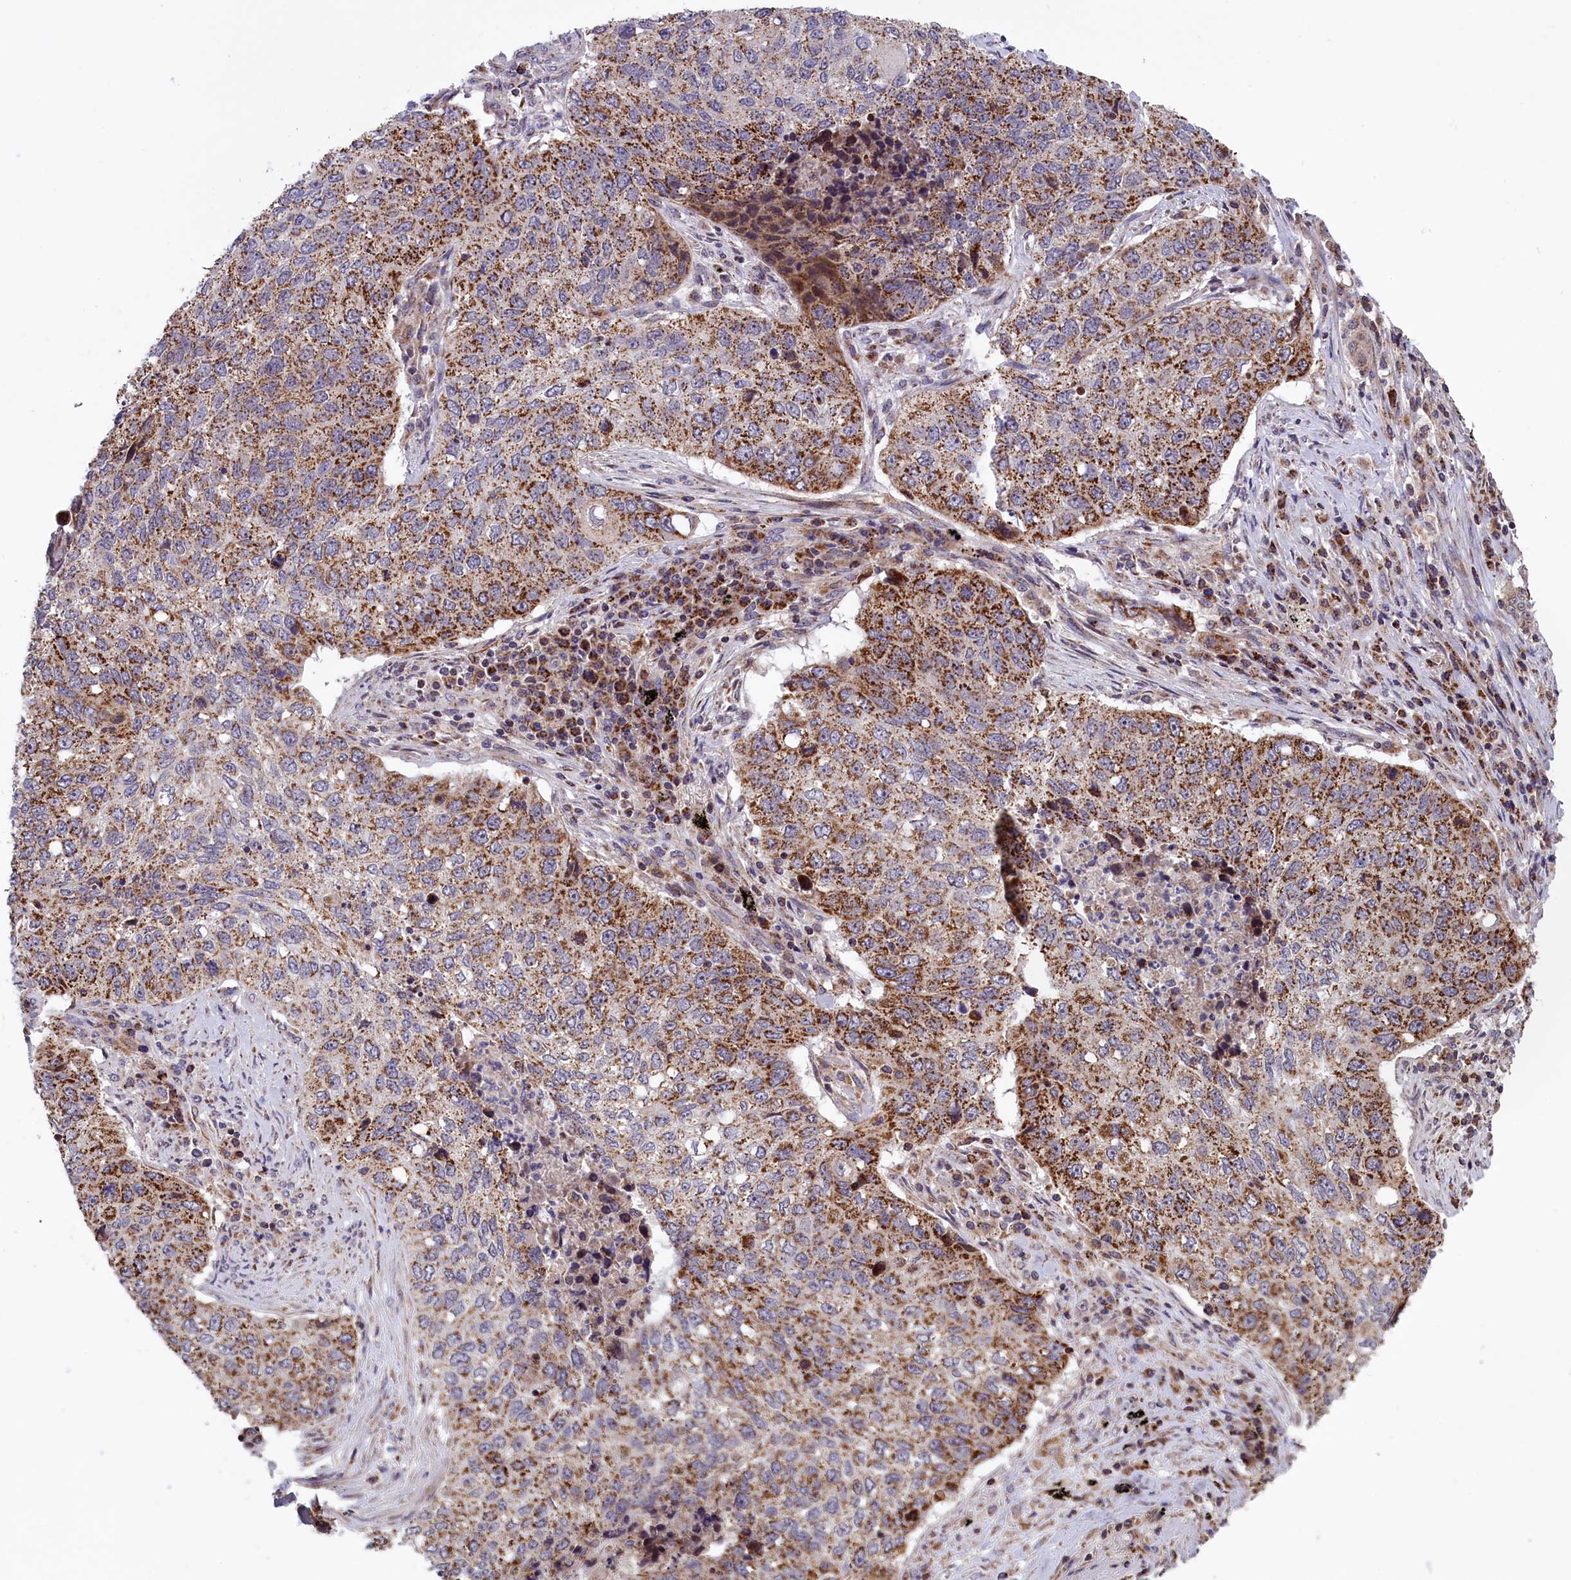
{"staining": {"intensity": "moderate", "quantity": "25%-75%", "location": "cytoplasmic/membranous"}, "tissue": "lung cancer", "cell_type": "Tumor cells", "image_type": "cancer", "snomed": [{"axis": "morphology", "description": "Squamous cell carcinoma, NOS"}, {"axis": "topography", "description": "Lung"}], "caption": "The immunohistochemical stain shows moderate cytoplasmic/membranous expression in tumor cells of squamous cell carcinoma (lung) tissue. (DAB (3,3'-diaminobenzidine) IHC, brown staining for protein, blue staining for nuclei).", "gene": "TIMM44", "patient": {"sex": "female", "age": 63}}